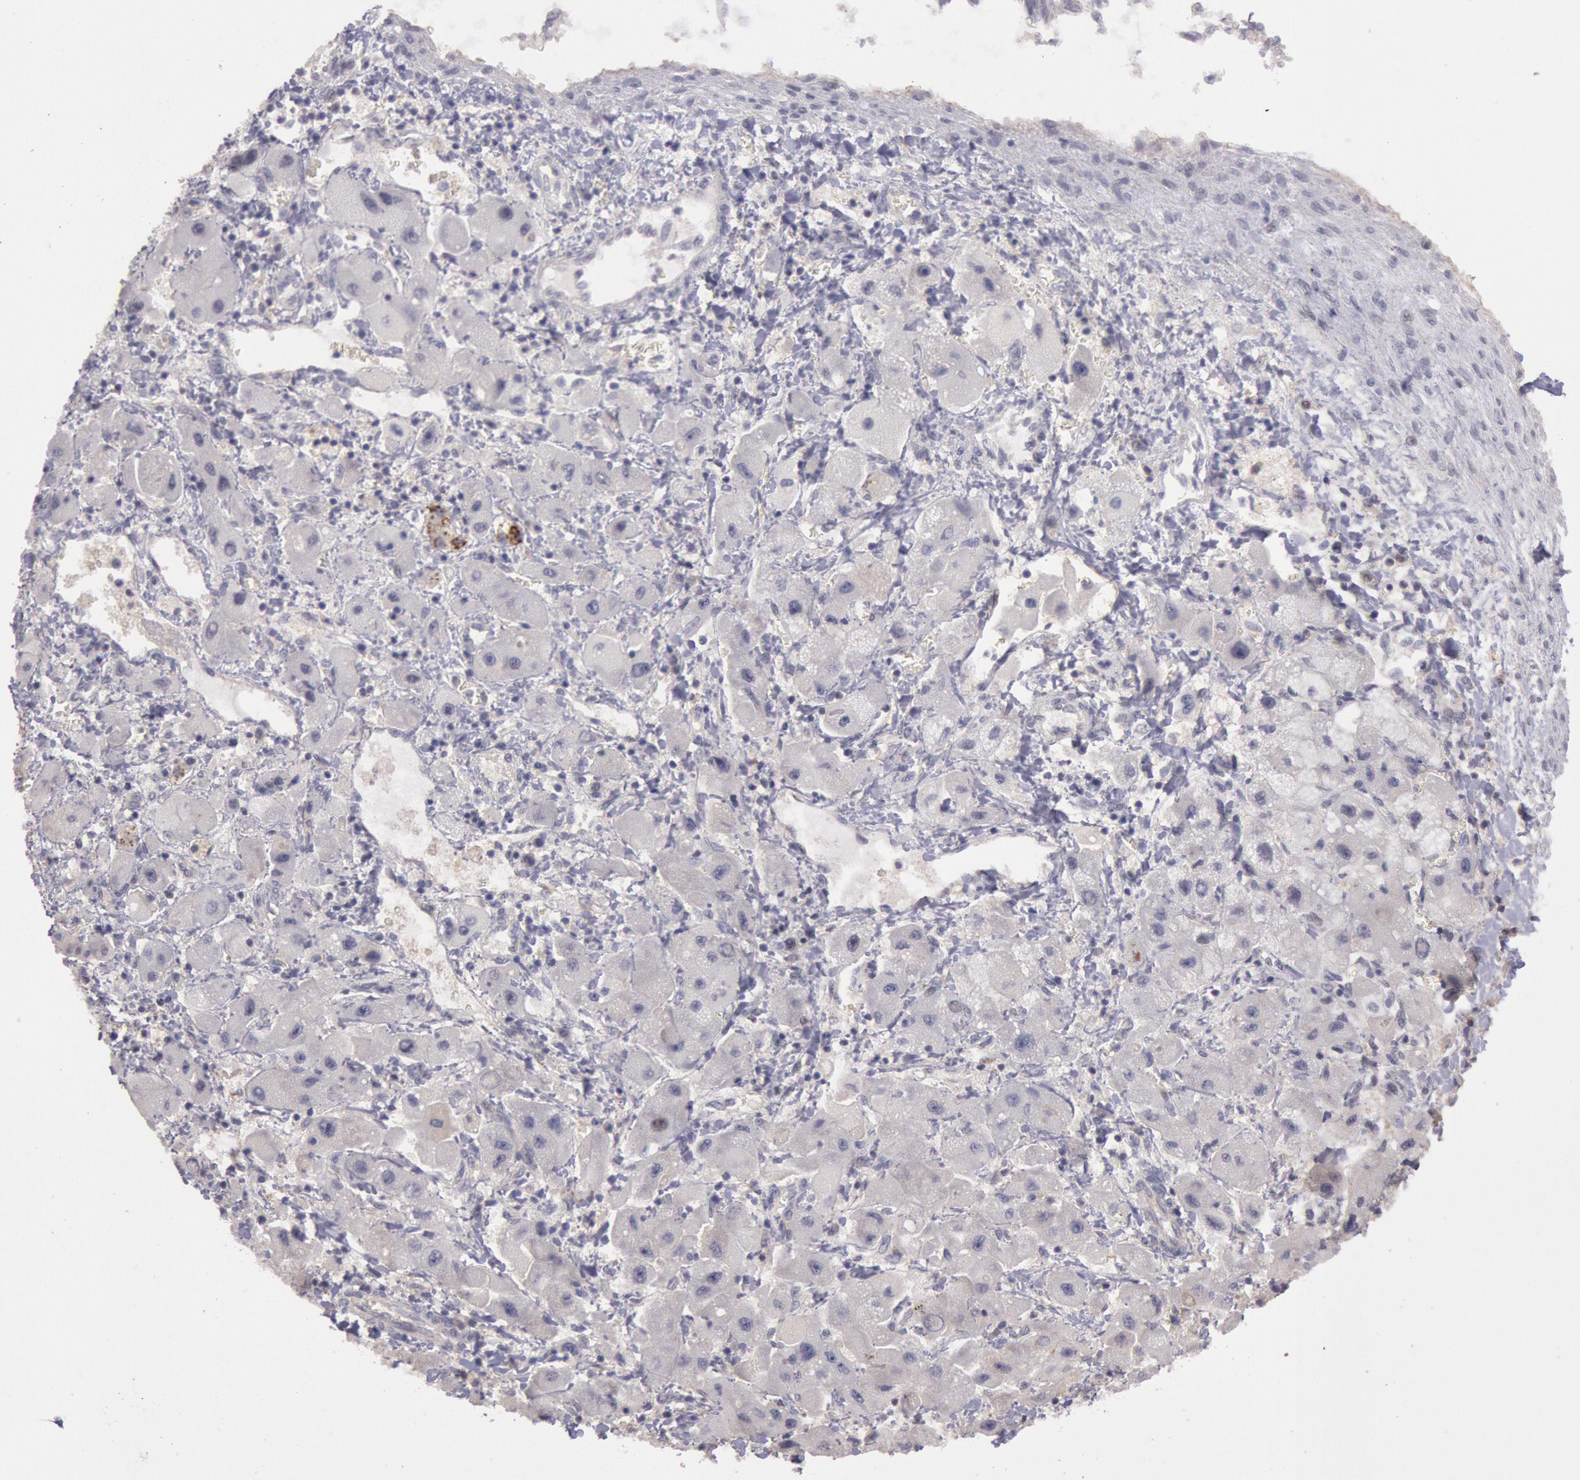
{"staining": {"intensity": "negative", "quantity": "none", "location": "none"}, "tissue": "liver cancer", "cell_type": "Tumor cells", "image_type": "cancer", "snomed": [{"axis": "morphology", "description": "Carcinoma, Hepatocellular, NOS"}, {"axis": "topography", "description": "Liver"}], "caption": "This photomicrograph is of liver cancer (hepatocellular carcinoma) stained with immunohistochemistry to label a protein in brown with the nuclei are counter-stained blue. There is no positivity in tumor cells.", "gene": "TRIB2", "patient": {"sex": "male", "age": 24}}